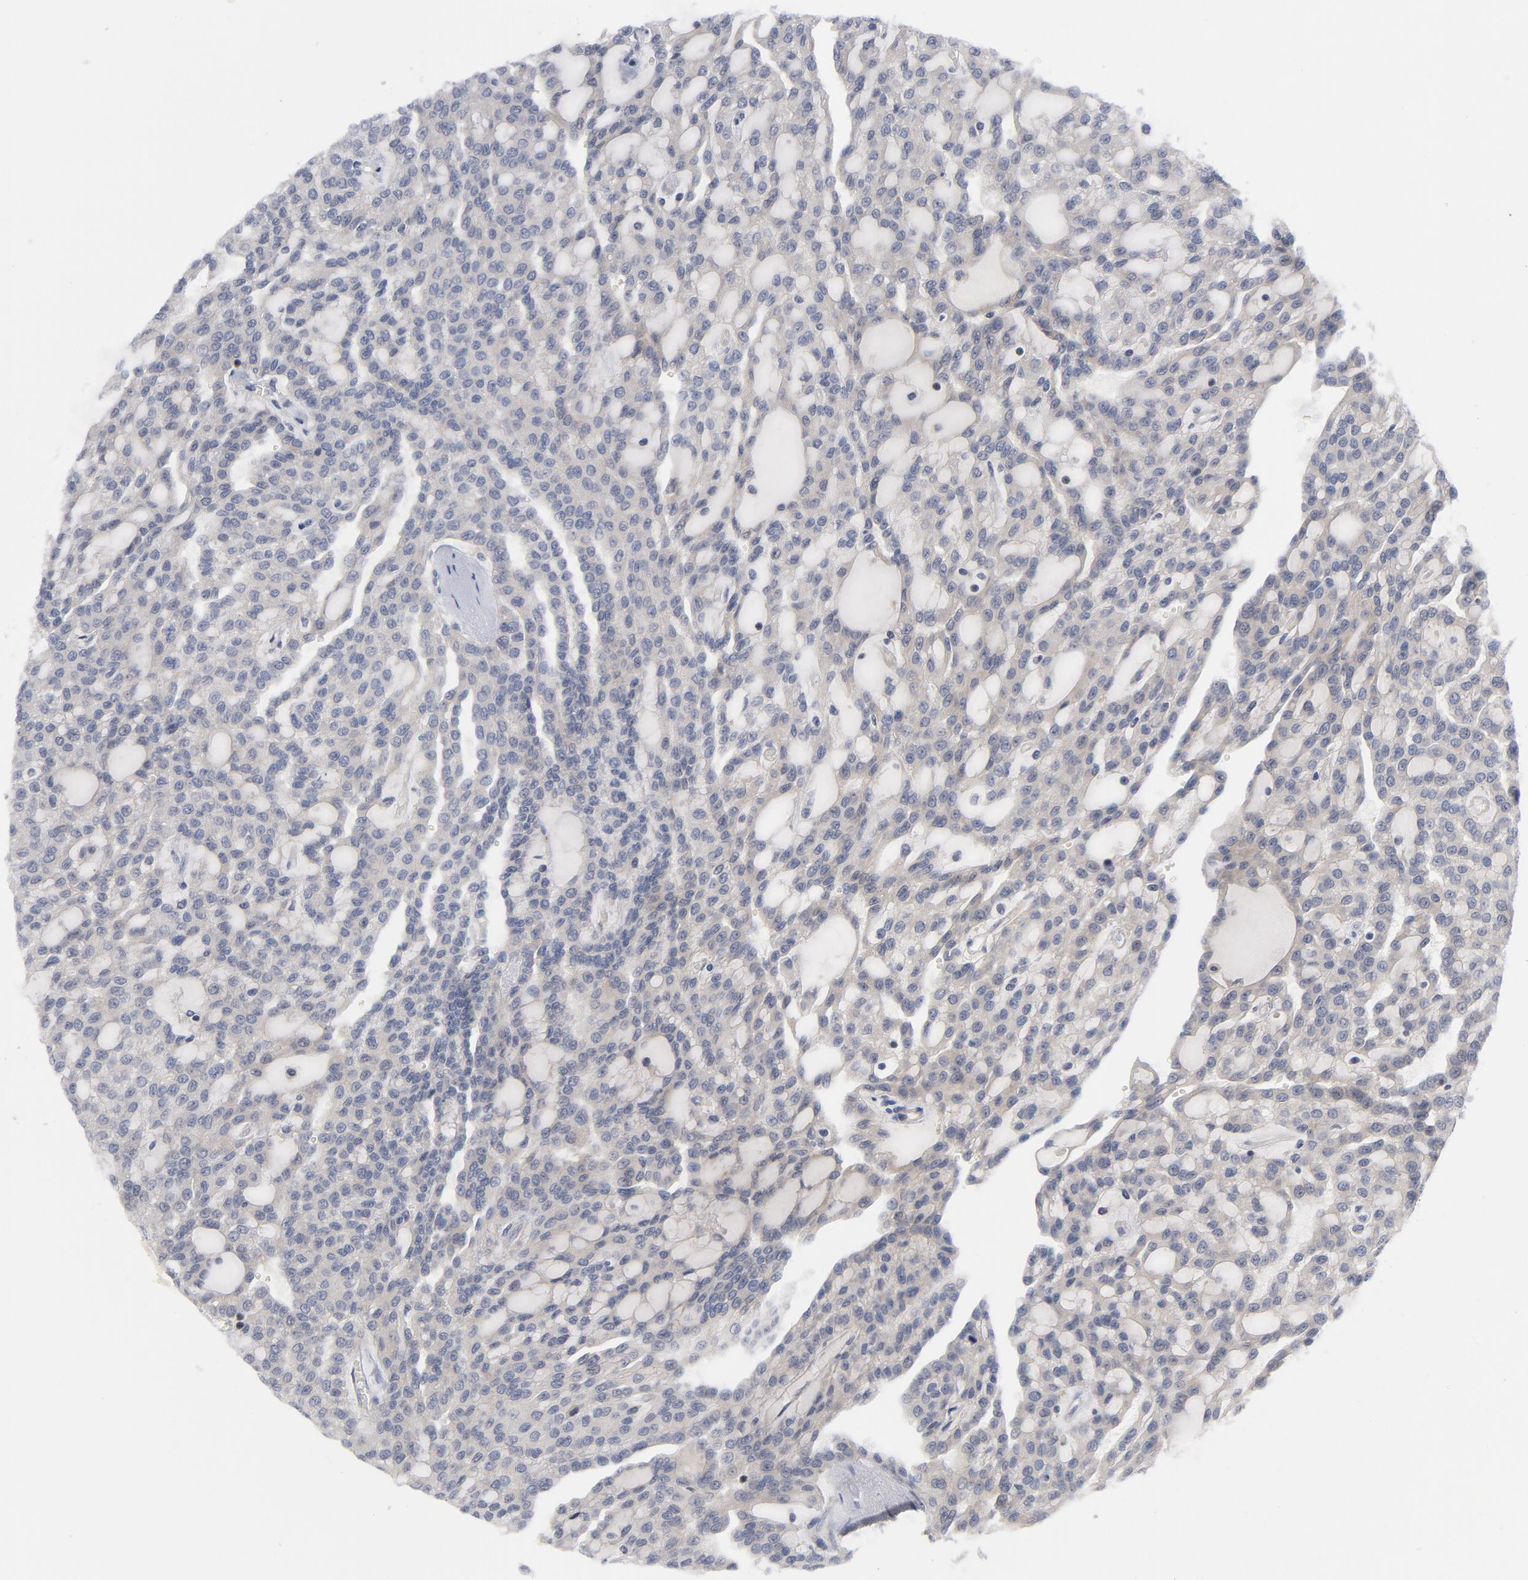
{"staining": {"intensity": "negative", "quantity": "none", "location": "none"}, "tissue": "renal cancer", "cell_type": "Tumor cells", "image_type": "cancer", "snomed": [{"axis": "morphology", "description": "Adenocarcinoma, NOS"}, {"axis": "topography", "description": "Kidney"}], "caption": "DAB immunohistochemical staining of human adenocarcinoma (renal) exhibits no significant positivity in tumor cells.", "gene": "TRADD", "patient": {"sex": "male", "age": 63}}